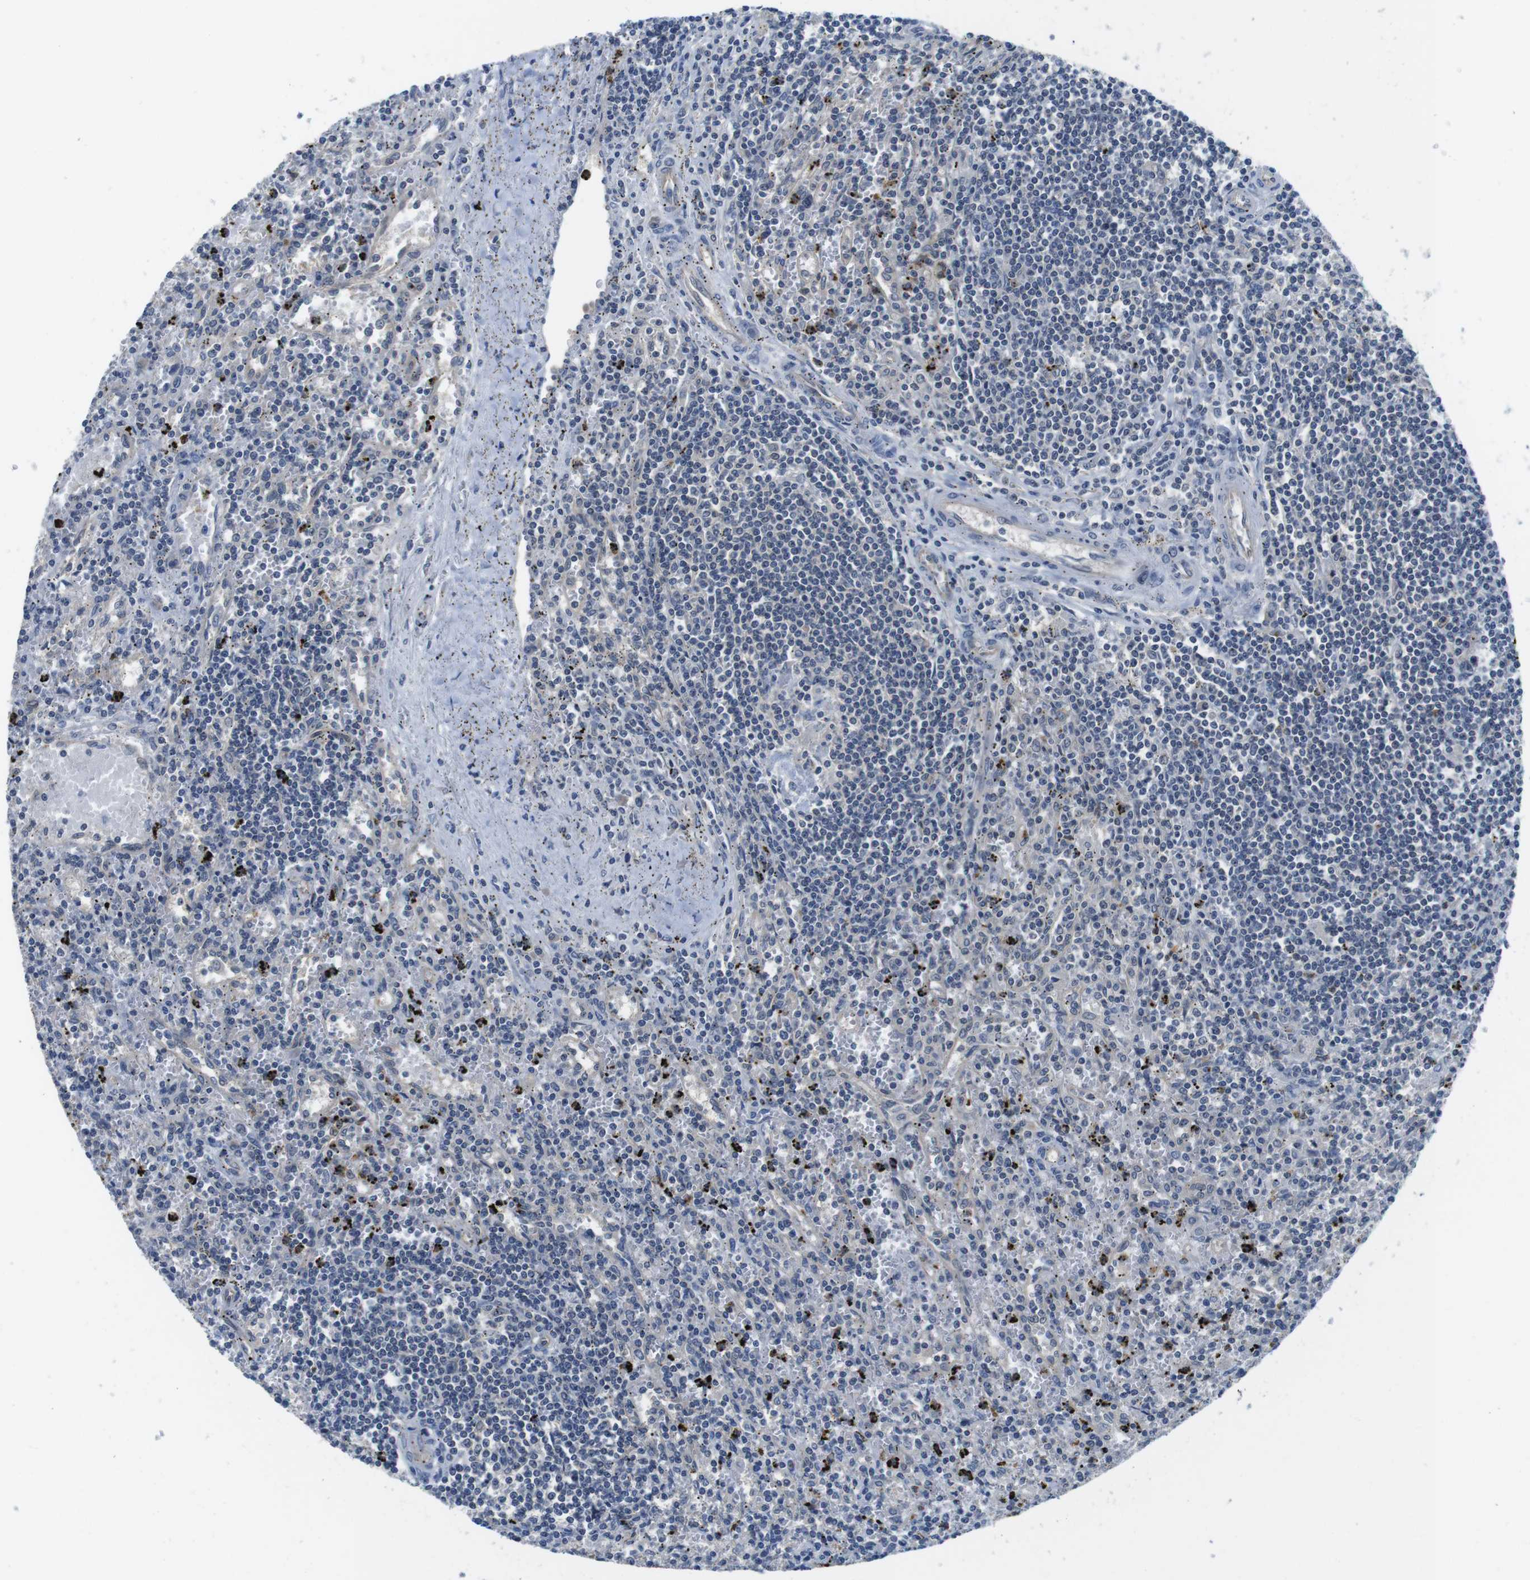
{"staining": {"intensity": "negative", "quantity": "none", "location": "none"}, "tissue": "lymphoma", "cell_type": "Tumor cells", "image_type": "cancer", "snomed": [{"axis": "morphology", "description": "Malignant lymphoma, non-Hodgkin's type, Low grade"}, {"axis": "topography", "description": "Spleen"}], "caption": "Human low-grade malignant lymphoma, non-Hodgkin's type stained for a protein using immunohistochemistry (IHC) reveals no staining in tumor cells.", "gene": "FADD", "patient": {"sex": "male", "age": 76}}